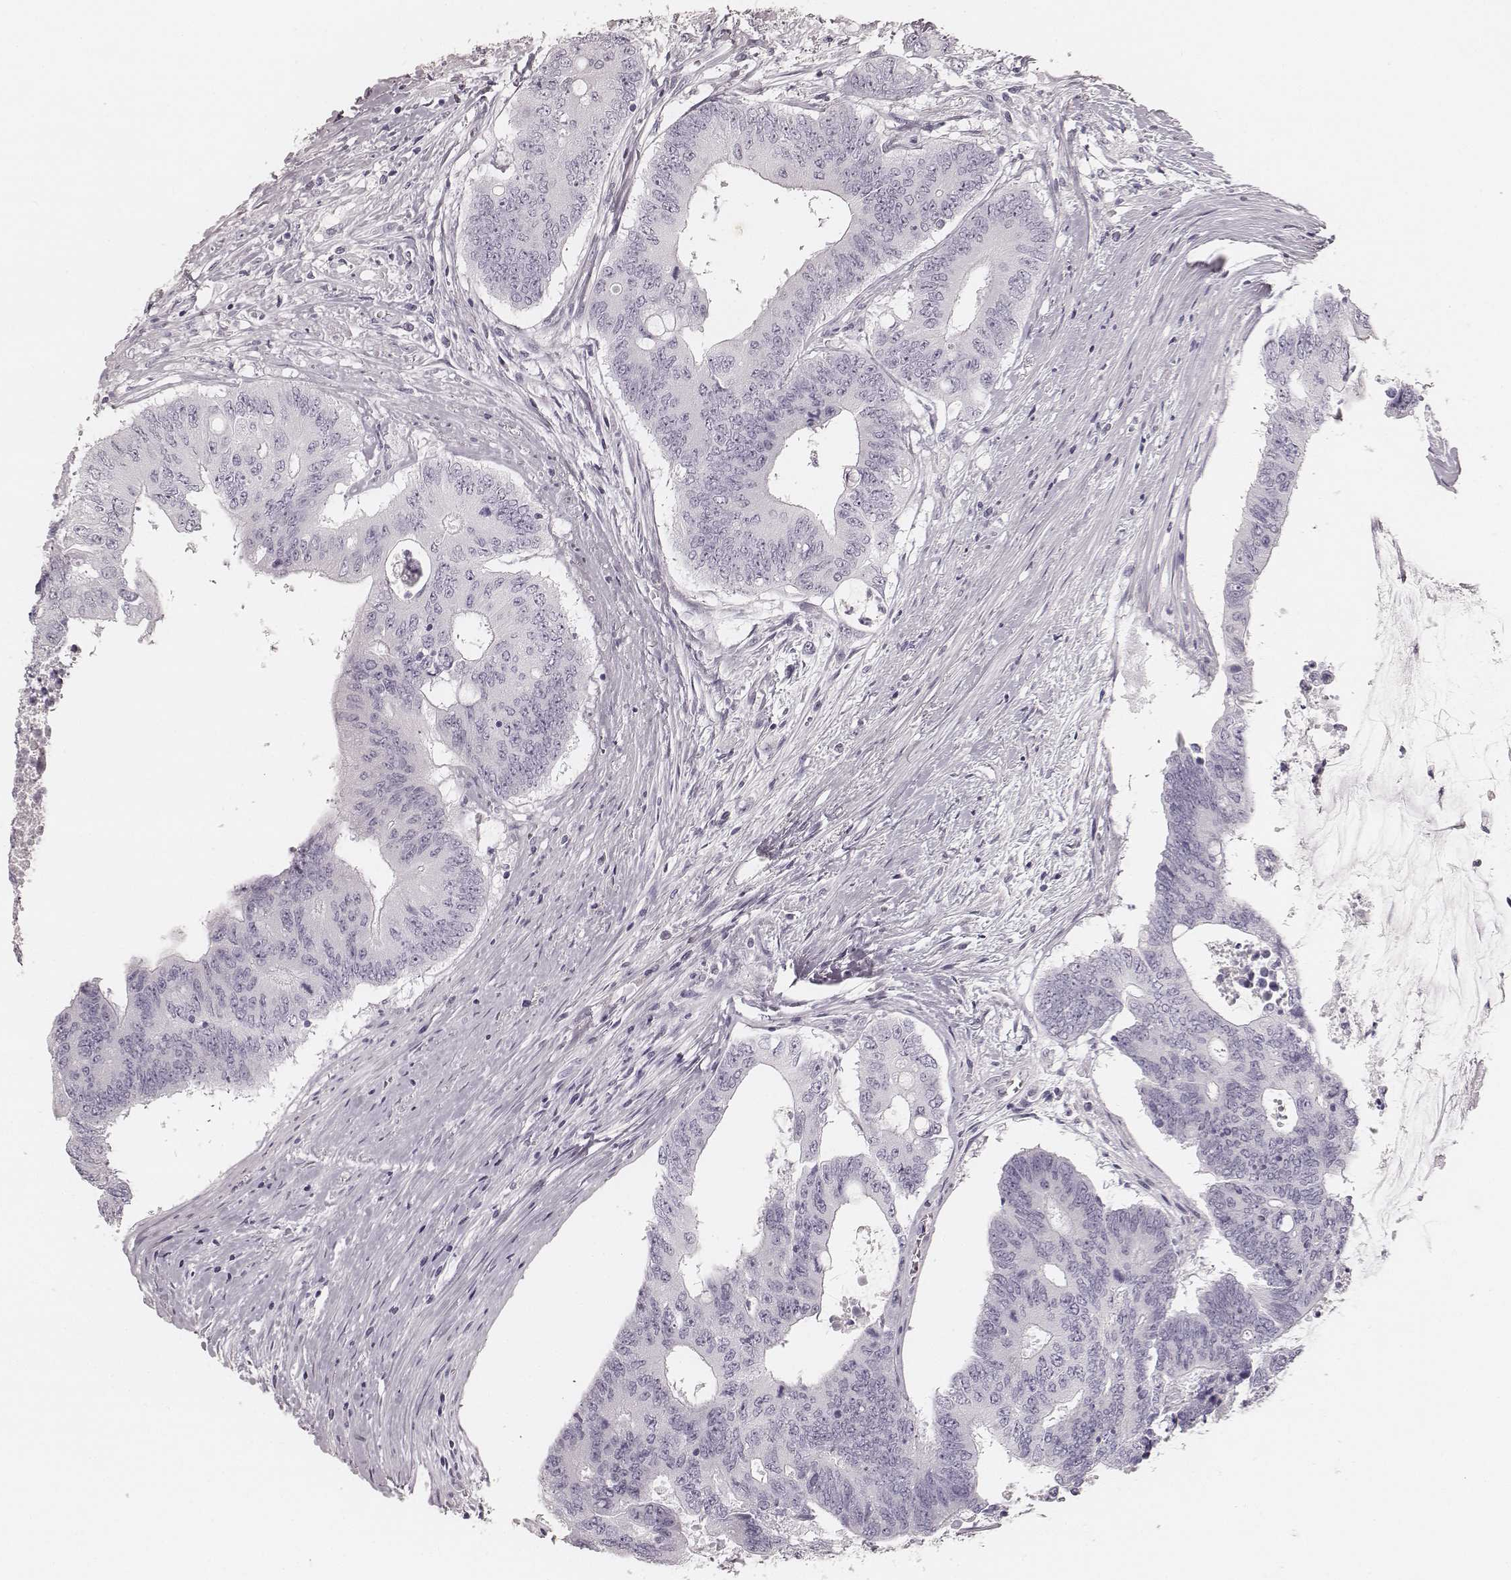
{"staining": {"intensity": "negative", "quantity": "none", "location": "none"}, "tissue": "colorectal cancer", "cell_type": "Tumor cells", "image_type": "cancer", "snomed": [{"axis": "morphology", "description": "Adenocarcinoma, NOS"}, {"axis": "topography", "description": "Rectum"}], "caption": "The immunohistochemistry (IHC) photomicrograph has no significant positivity in tumor cells of colorectal adenocarcinoma tissue.", "gene": "KRT82", "patient": {"sex": "male", "age": 59}}